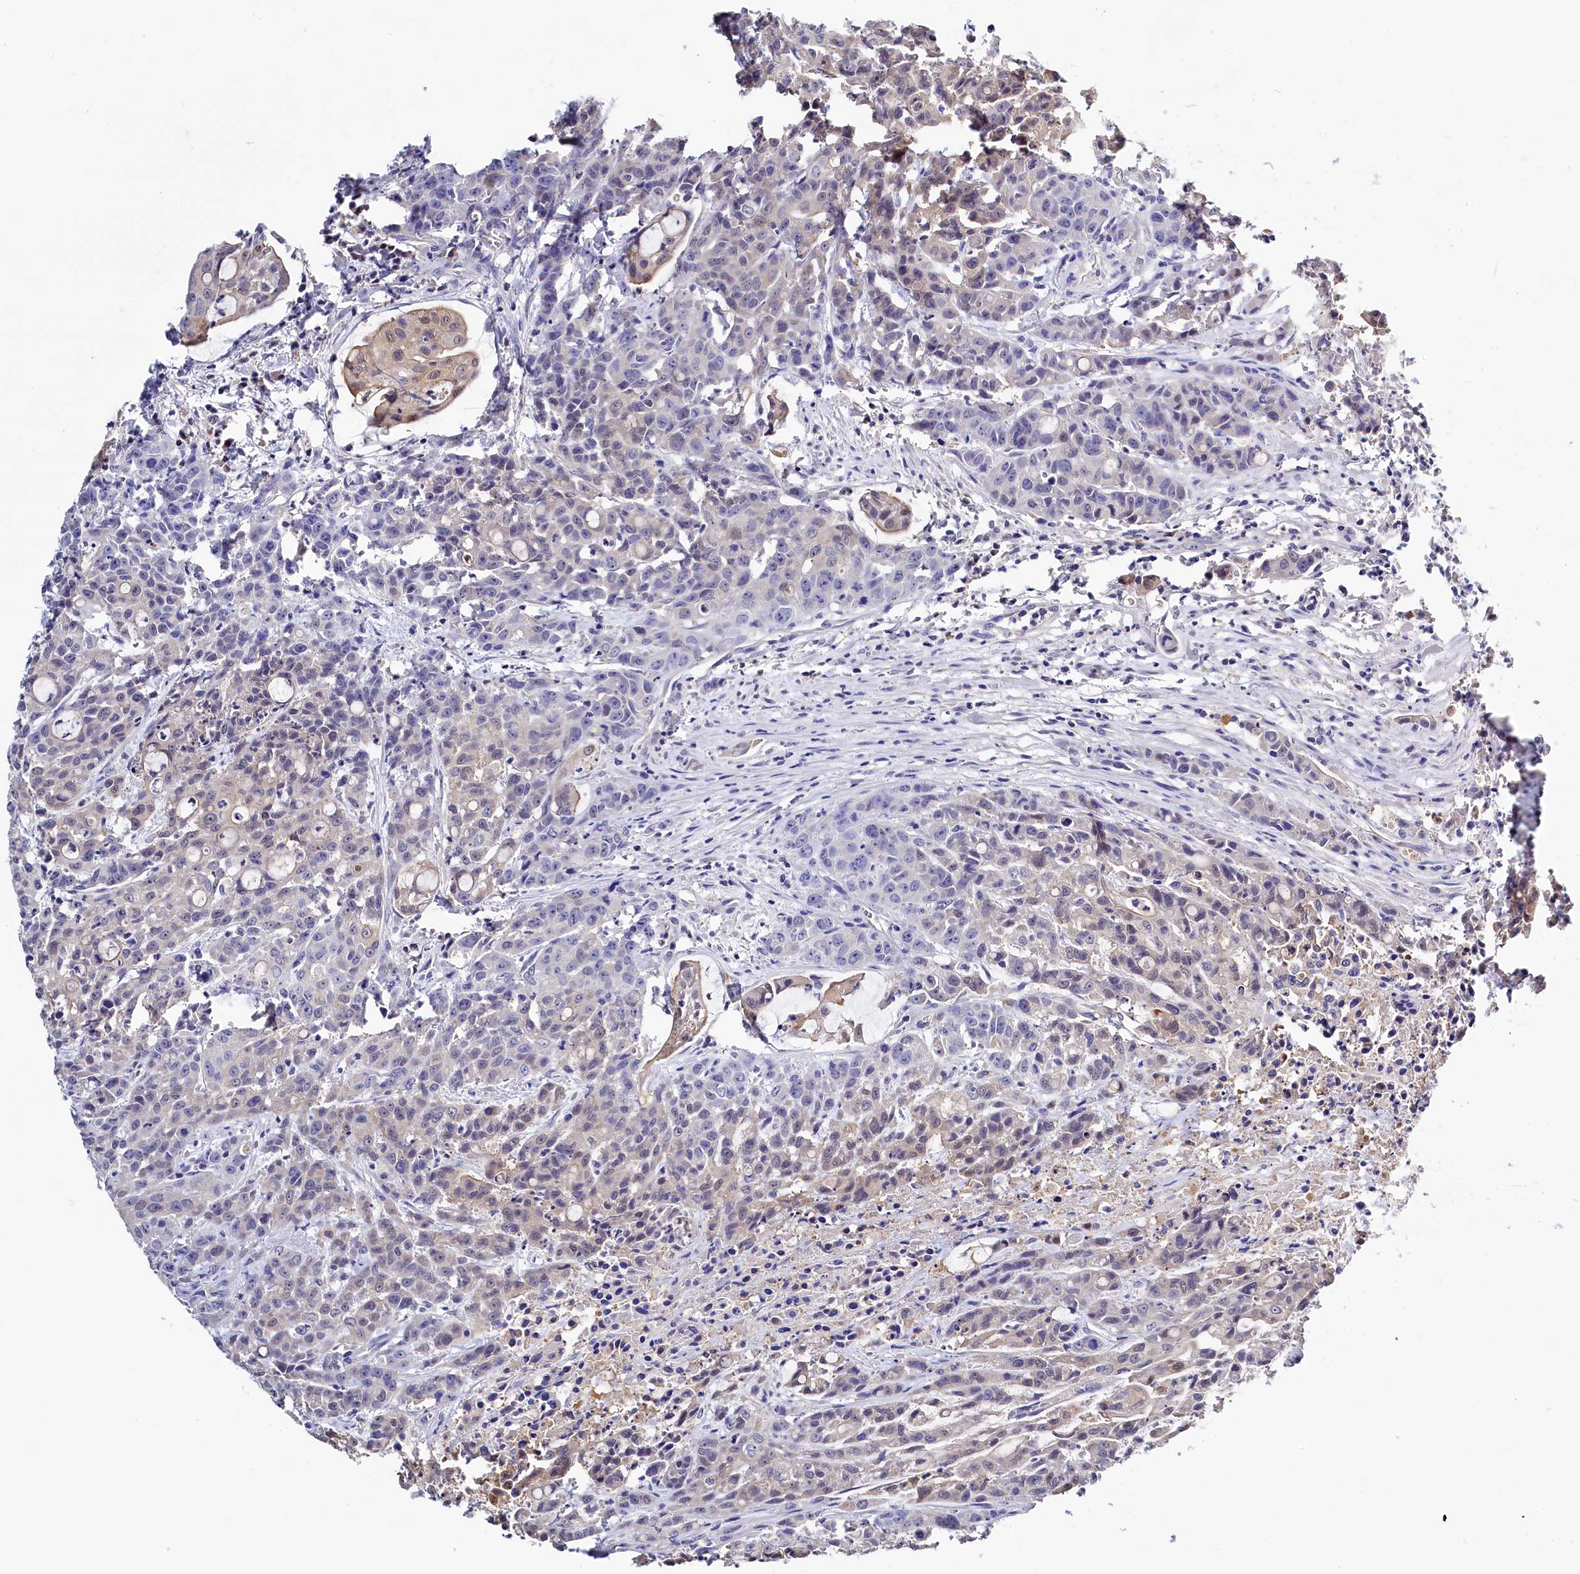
{"staining": {"intensity": "negative", "quantity": "none", "location": "none"}, "tissue": "colorectal cancer", "cell_type": "Tumor cells", "image_type": "cancer", "snomed": [{"axis": "morphology", "description": "Adenocarcinoma, NOS"}, {"axis": "topography", "description": "Colon"}], "caption": "This is an IHC photomicrograph of human colorectal cancer. There is no positivity in tumor cells.", "gene": "C11orf54", "patient": {"sex": "male", "age": 62}}